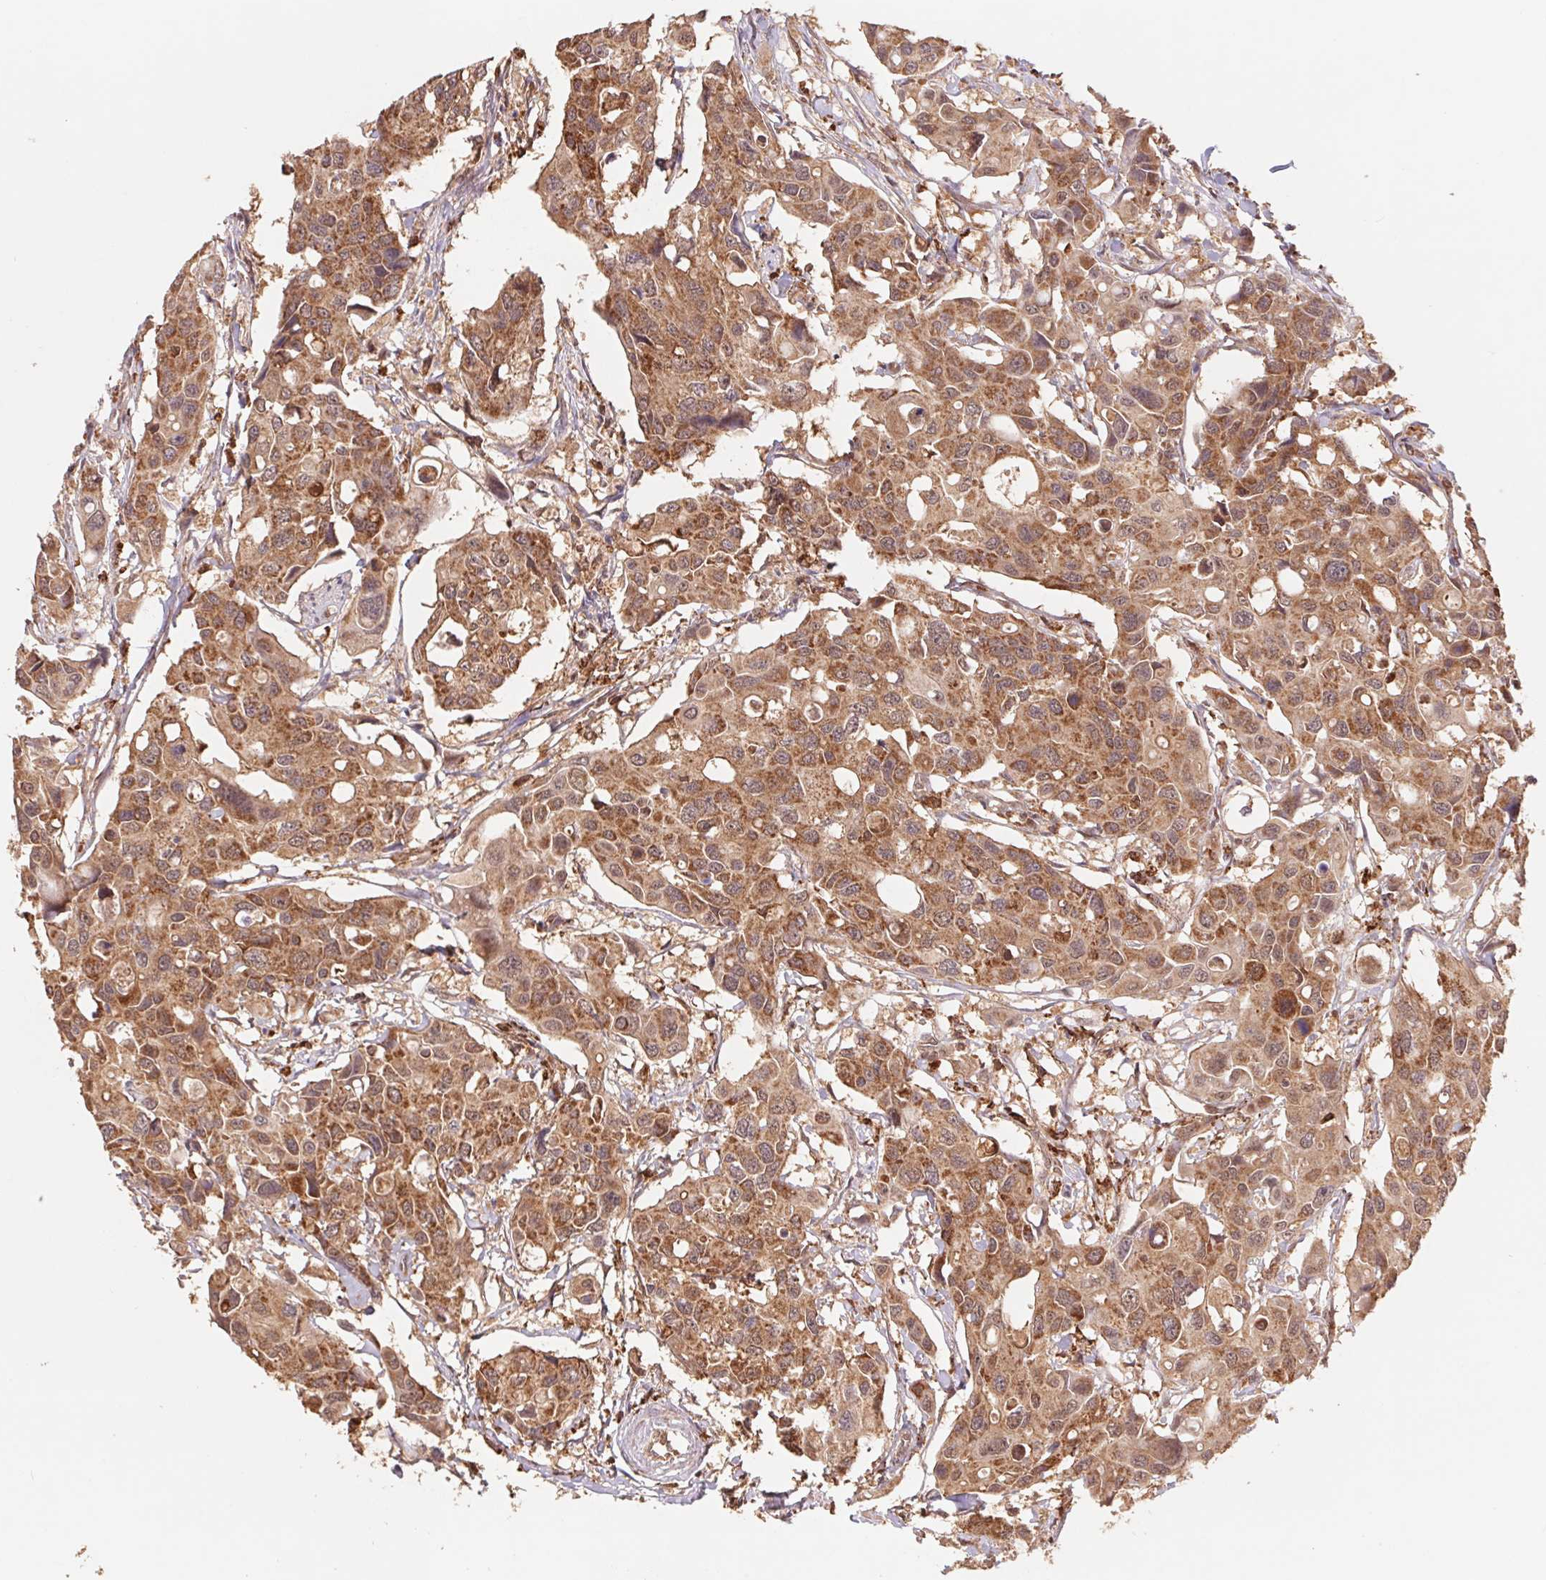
{"staining": {"intensity": "moderate", "quantity": ">75%", "location": "cytoplasmic/membranous"}, "tissue": "colorectal cancer", "cell_type": "Tumor cells", "image_type": "cancer", "snomed": [{"axis": "morphology", "description": "Adenocarcinoma, NOS"}, {"axis": "topography", "description": "Colon"}], "caption": "Colorectal cancer (adenocarcinoma) stained with immunohistochemistry (IHC) exhibits moderate cytoplasmic/membranous positivity in approximately >75% of tumor cells.", "gene": "URM1", "patient": {"sex": "male", "age": 77}}